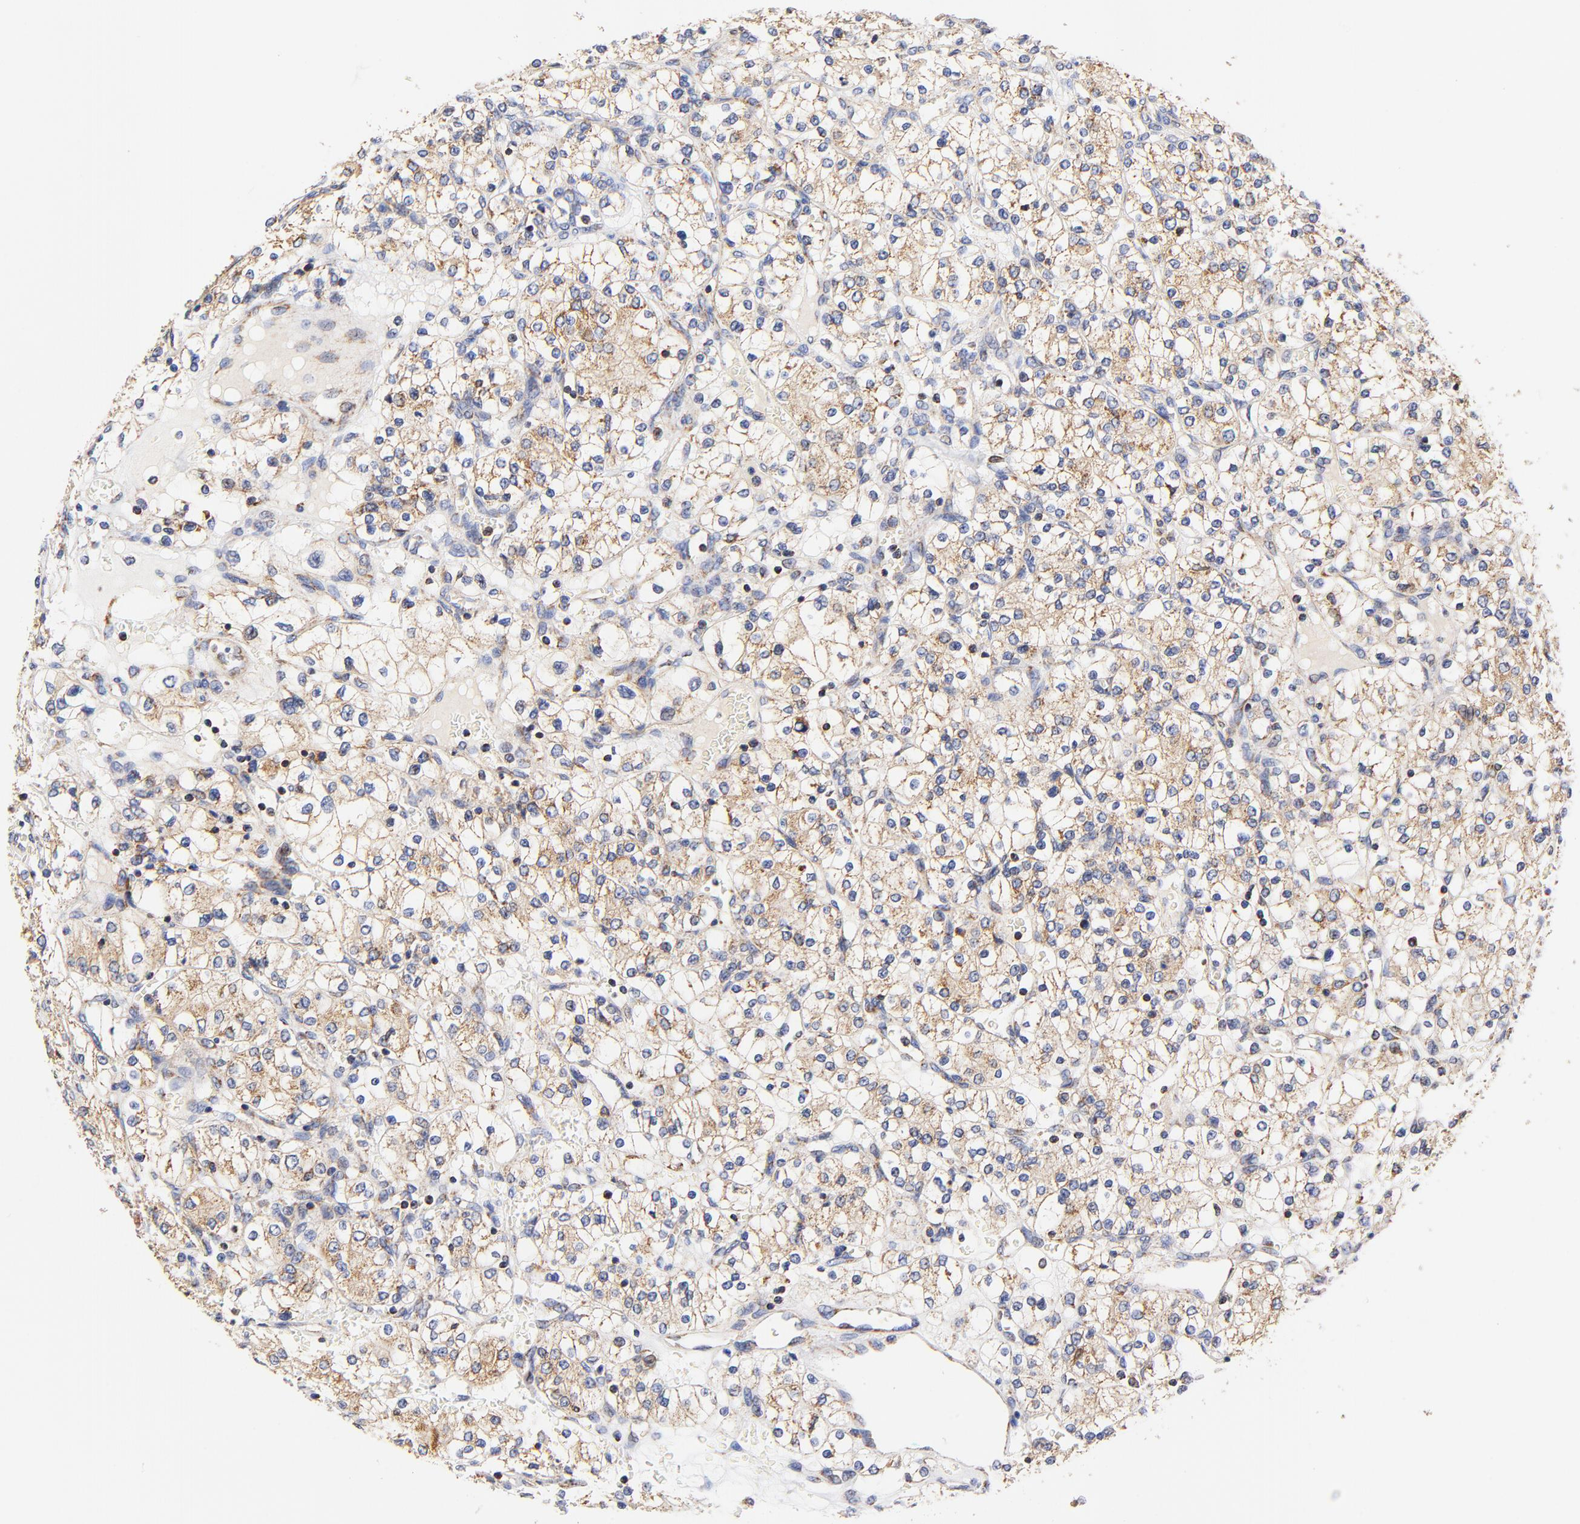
{"staining": {"intensity": "weak", "quantity": "25%-75%", "location": "cytoplasmic/membranous"}, "tissue": "renal cancer", "cell_type": "Tumor cells", "image_type": "cancer", "snomed": [{"axis": "morphology", "description": "Adenocarcinoma, NOS"}, {"axis": "topography", "description": "Kidney"}], "caption": "IHC micrograph of neoplastic tissue: human renal cancer (adenocarcinoma) stained using immunohistochemistry (IHC) exhibits low levels of weak protein expression localized specifically in the cytoplasmic/membranous of tumor cells, appearing as a cytoplasmic/membranous brown color.", "gene": "ATP5F1D", "patient": {"sex": "female", "age": 62}}